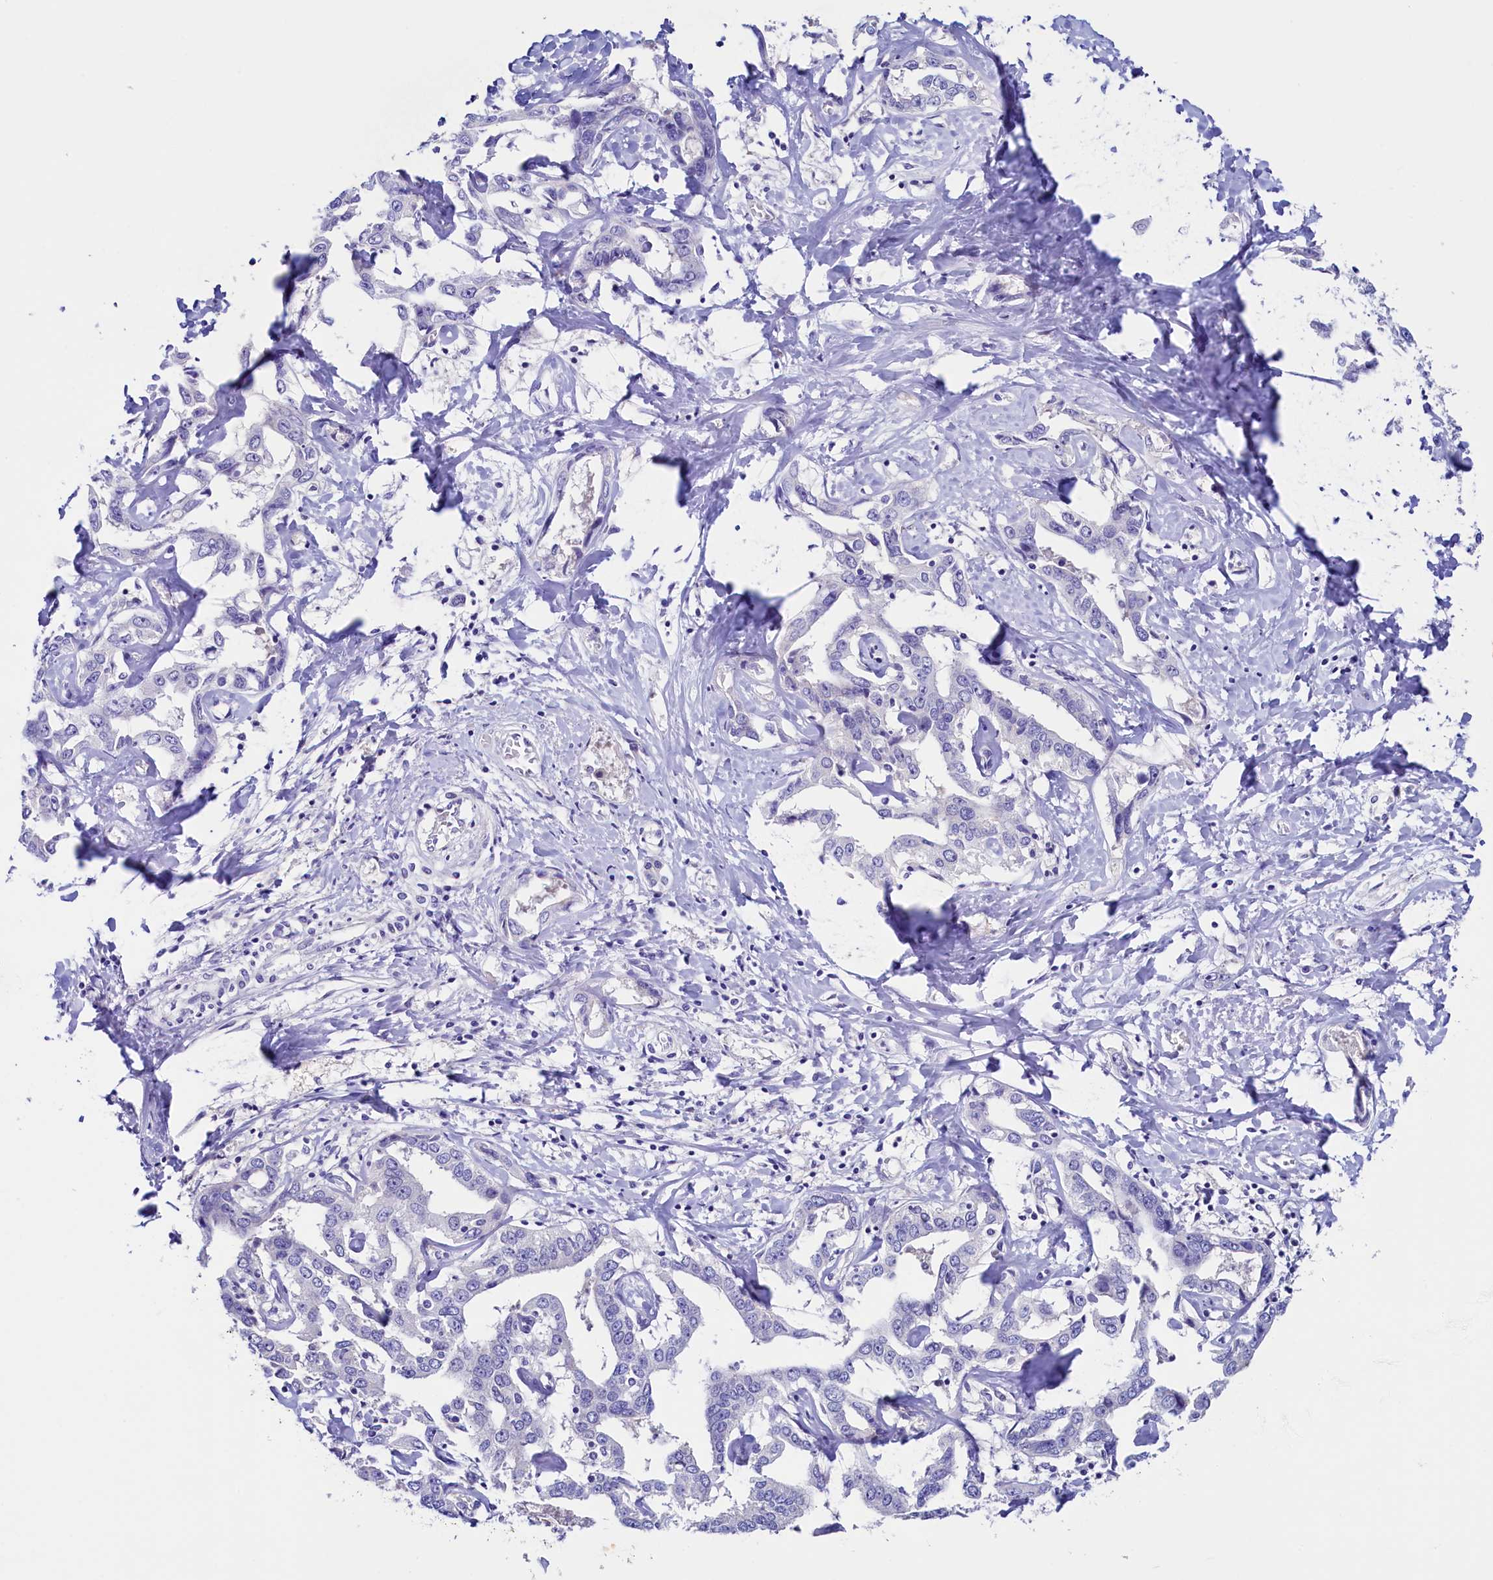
{"staining": {"intensity": "negative", "quantity": "none", "location": "none"}, "tissue": "liver cancer", "cell_type": "Tumor cells", "image_type": "cancer", "snomed": [{"axis": "morphology", "description": "Cholangiocarcinoma"}, {"axis": "topography", "description": "Liver"}], "caption": "High power microscopy image of an IHC photomicrograph of cholangiocarcinoma (liver), revealing no significant positivity in tumor cells.", "gene": "FLYWCH2", "patient": {"sex": "male", "age": 59}}